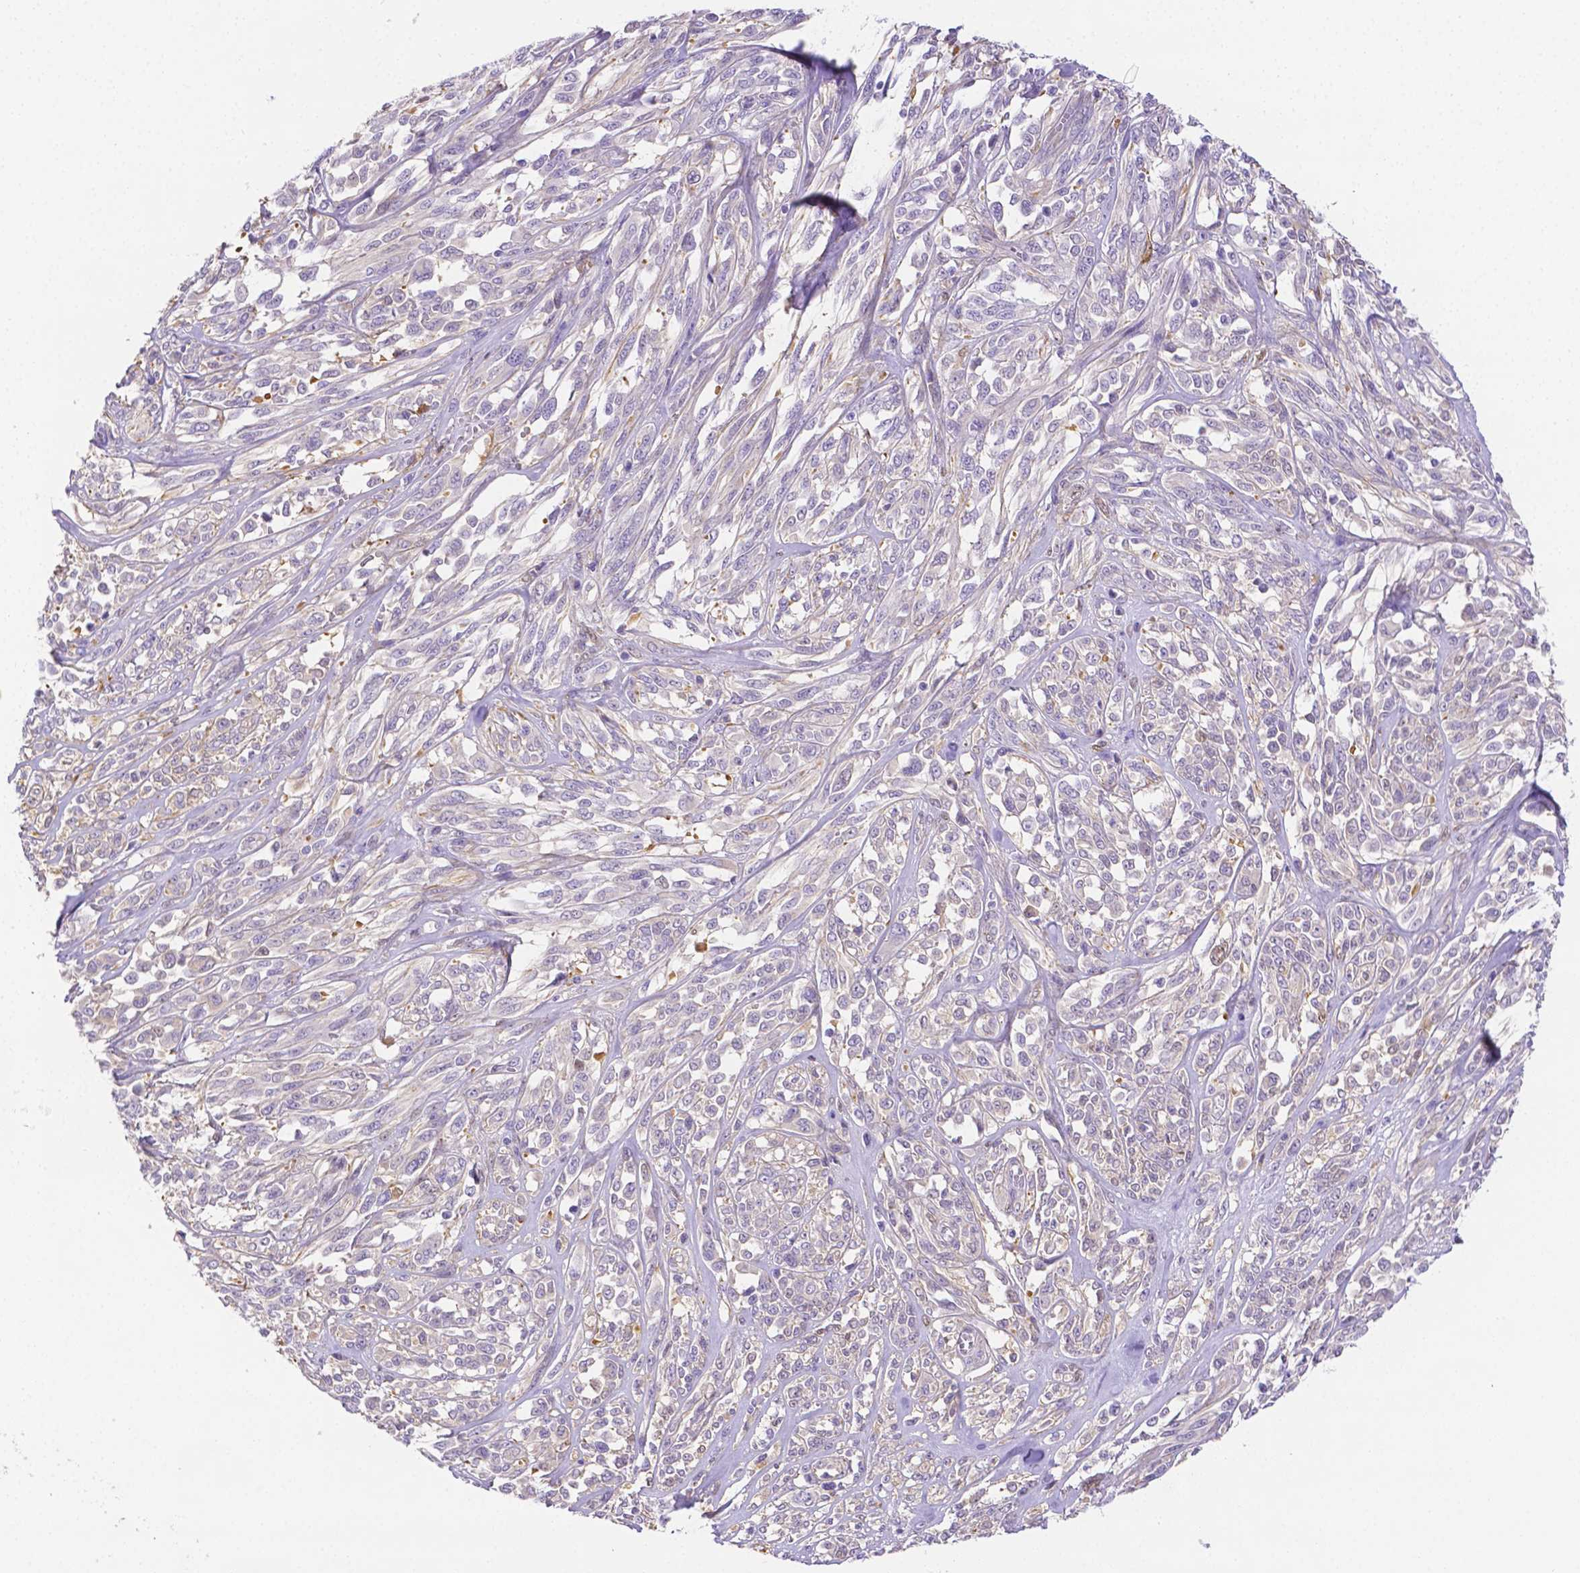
{"staining": {"intensity": "weak", "quantity": "<25%", "location": "cytoplasmic/membranous"}, "tissue": "melanoma", "cell_type": "Tumor cells", "image_type": "cancer", "snomed": [{"axis": "morphology", "description": "Malignant melanoma, NOS"}, {"axis": "topography", "description": "Skin"}], "caption": "This is a histopathology image of IHC staining of malignant melanoma, which shows no positivity in tumor cells.", "gene": "NXPH2", "patient": {"sex": "female", "age": 91}}